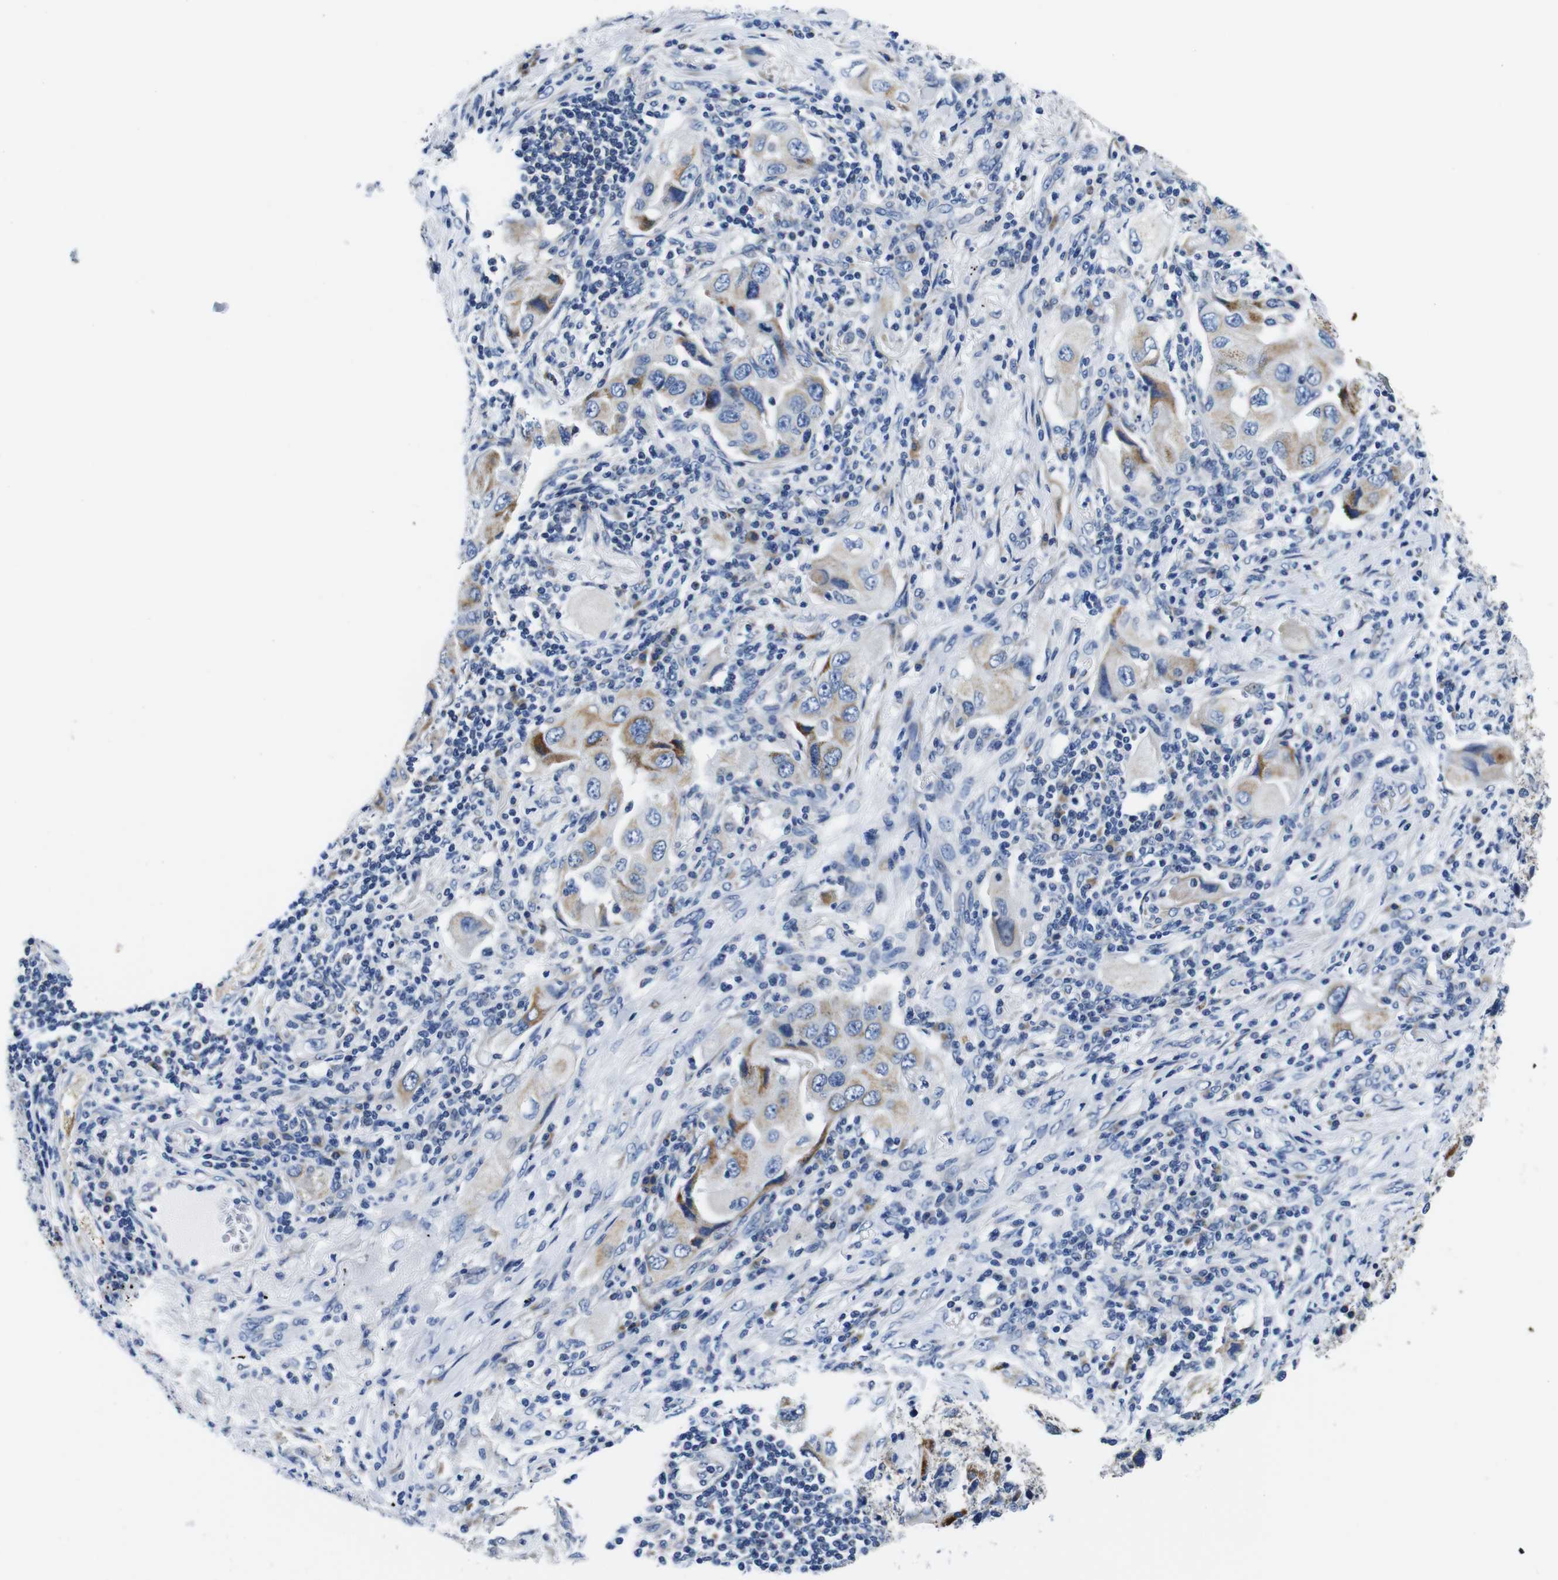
{"staining": {"intensity": "weak", "quantity": "25%-75%", "location": "cytoplasmic/membranous"}, "tissue": "lung cancer", "cell_type": "Tumor cells", "image_type": "cancer", "snomed": [{"axis": "morphology", "description": "Adenocarcinoma, NOS"}, {"axis": "topography", "description": "Lung"}], "caption": "A low amount of weak cytoplasmic/membranous positivity is present in about 25%-75% of tumor cells in lung adenocarcinoma tissue.", "gene": "SNX19", "patient": {"sex": "female", "age": 65}}